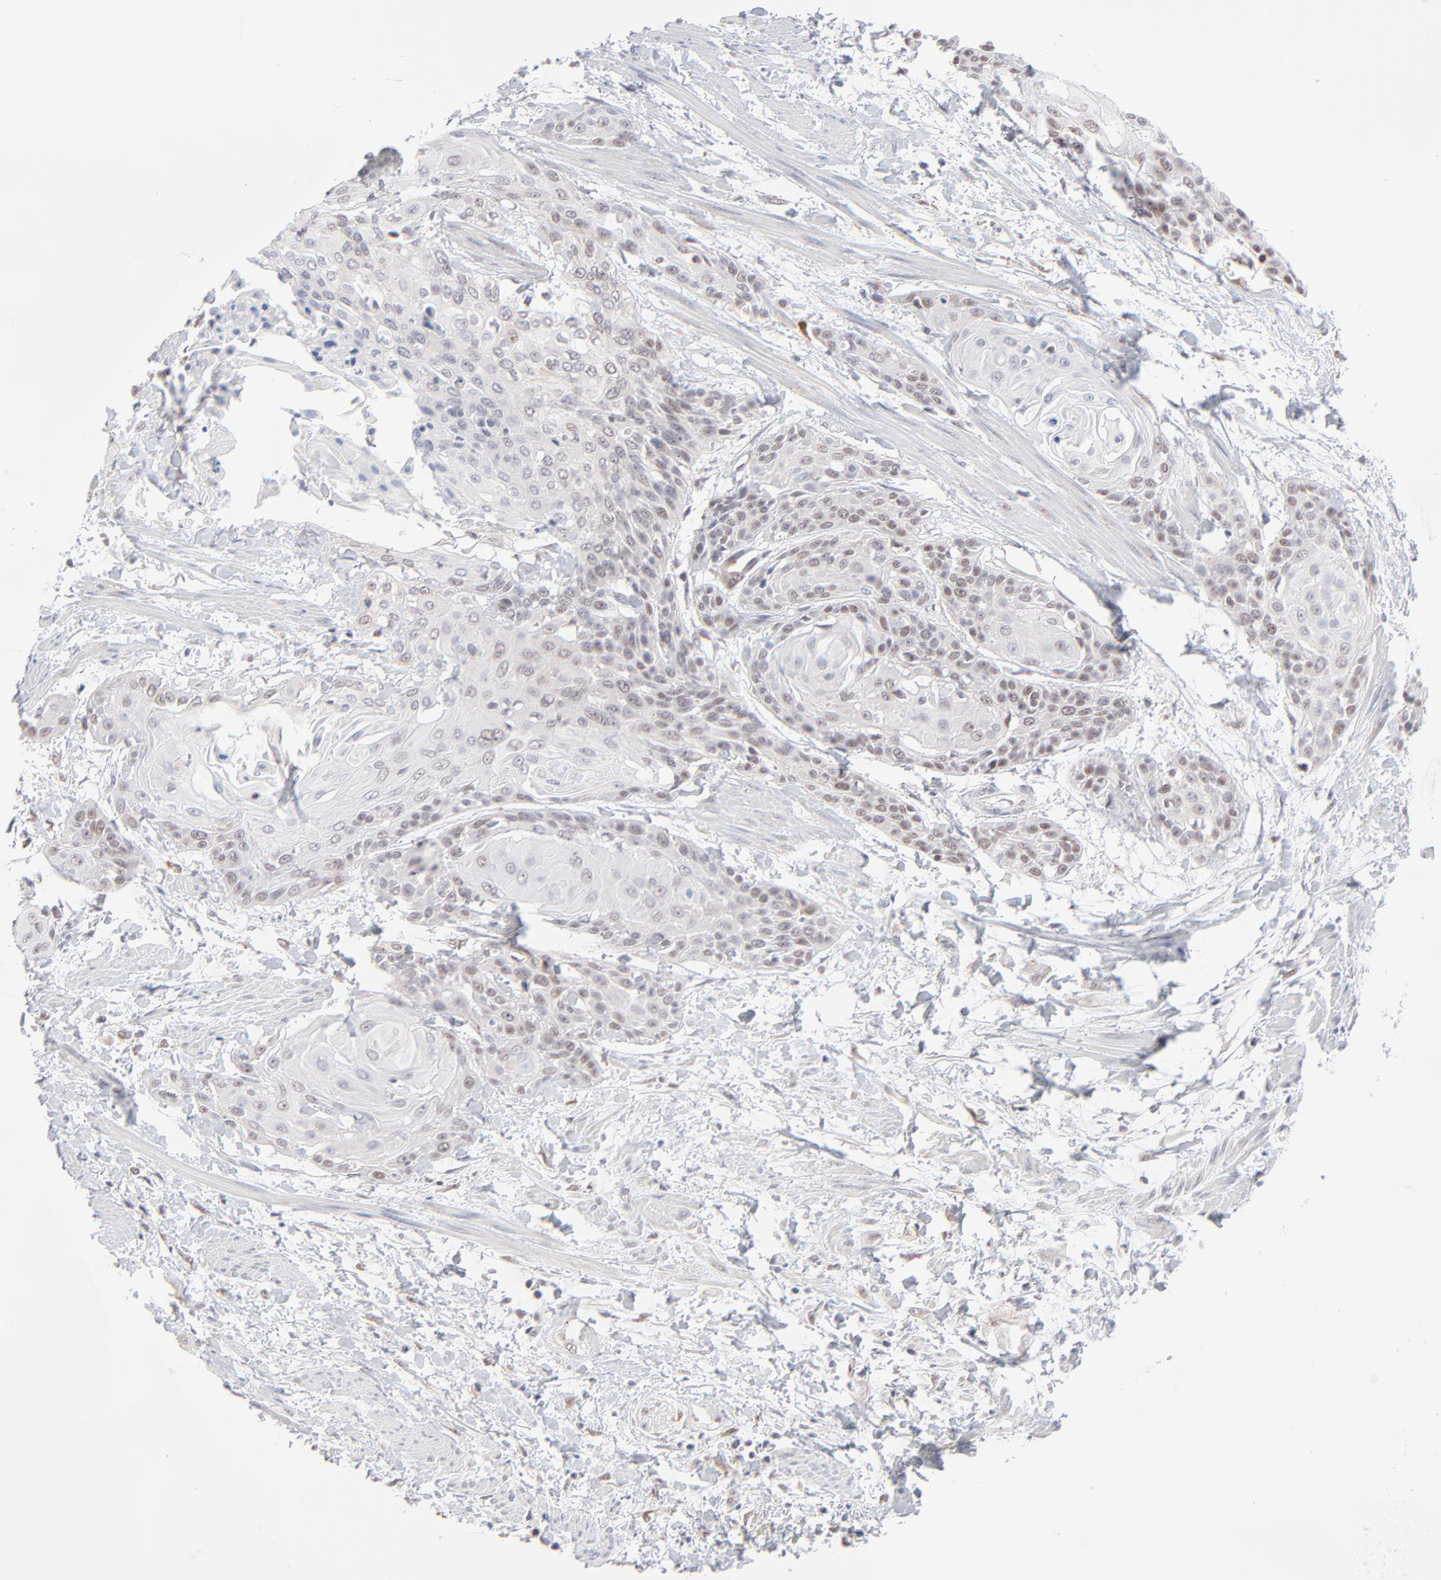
{"staining": {"intensity": "weak", "quantity": "25%-75%", "location": "cytoplasmic/membranous,nuclear"}, "tissue": "cervical cancer", "cell_type": "Tumor cells", "image_type": "cancer", "snomed": [{"axis": "morphology", "description": "Squamous cell carcinoma, NOS"}, {"axis": "topography", "description": "Cervix"}], "caption": "Cervical cancer (squamous cell carcinoma) stained with a protein marker demonstrates weak staining in tumor cells.", "gene": "NBN", "patient": {"sex": "female", "age": 57}}